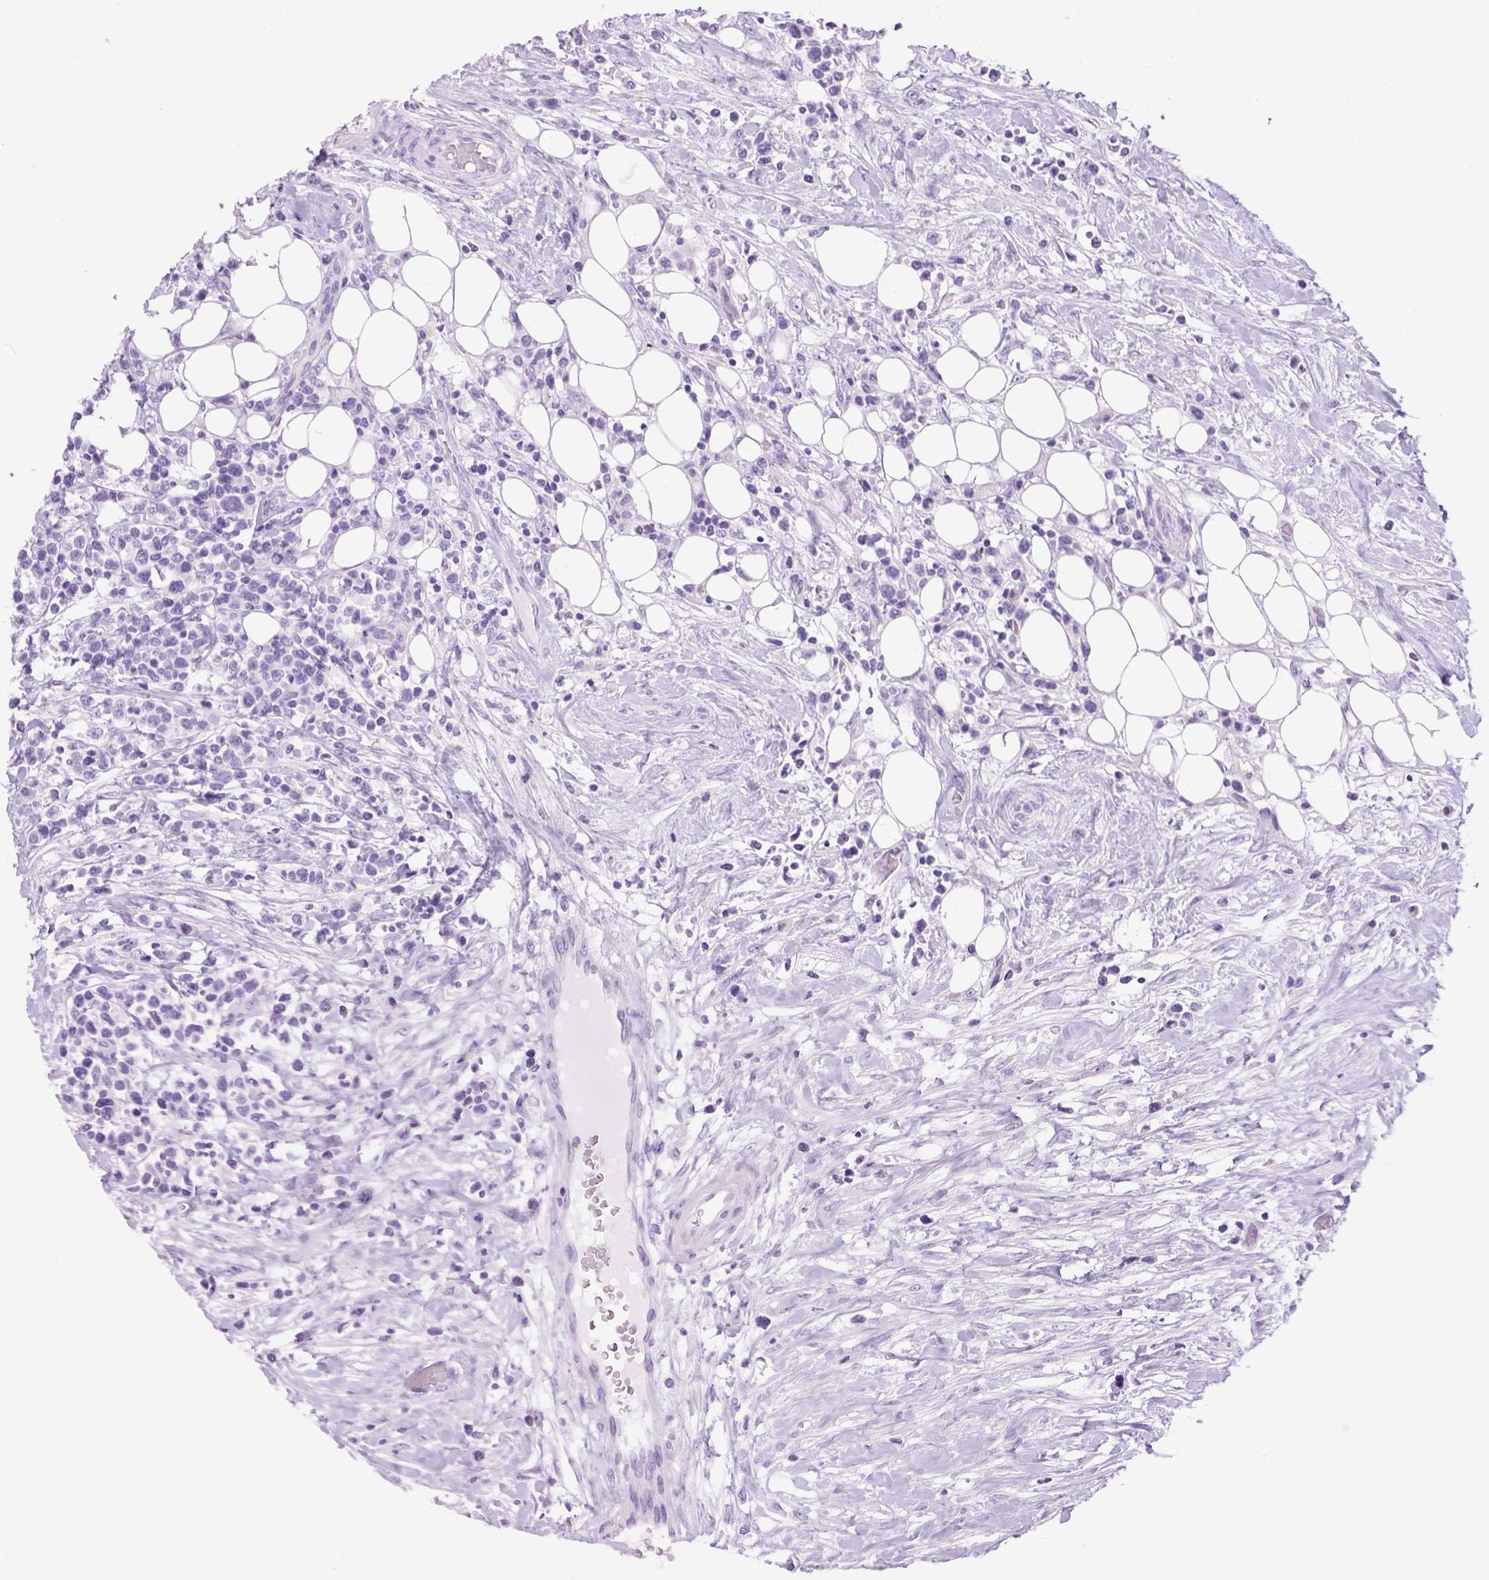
{"staining": {"intensity": "negative", "quantity": "none", "location": "none"}, "tissue": "lymphoma", "cell_type": "Tumor cells", "image_type": "cancer", "snomed": [{"axis": "morphology", "description": "Malignant lymphoma, non-Hodgkin's type, High grade"}, {"axis": "topography", "description": "Soft tissue"}], "caption": "This is an IHC image of human lymphoma. There is no expression in tumor cells.", "gene": "TMEM38A", "patient": {"sex": "female", "age": 56}}